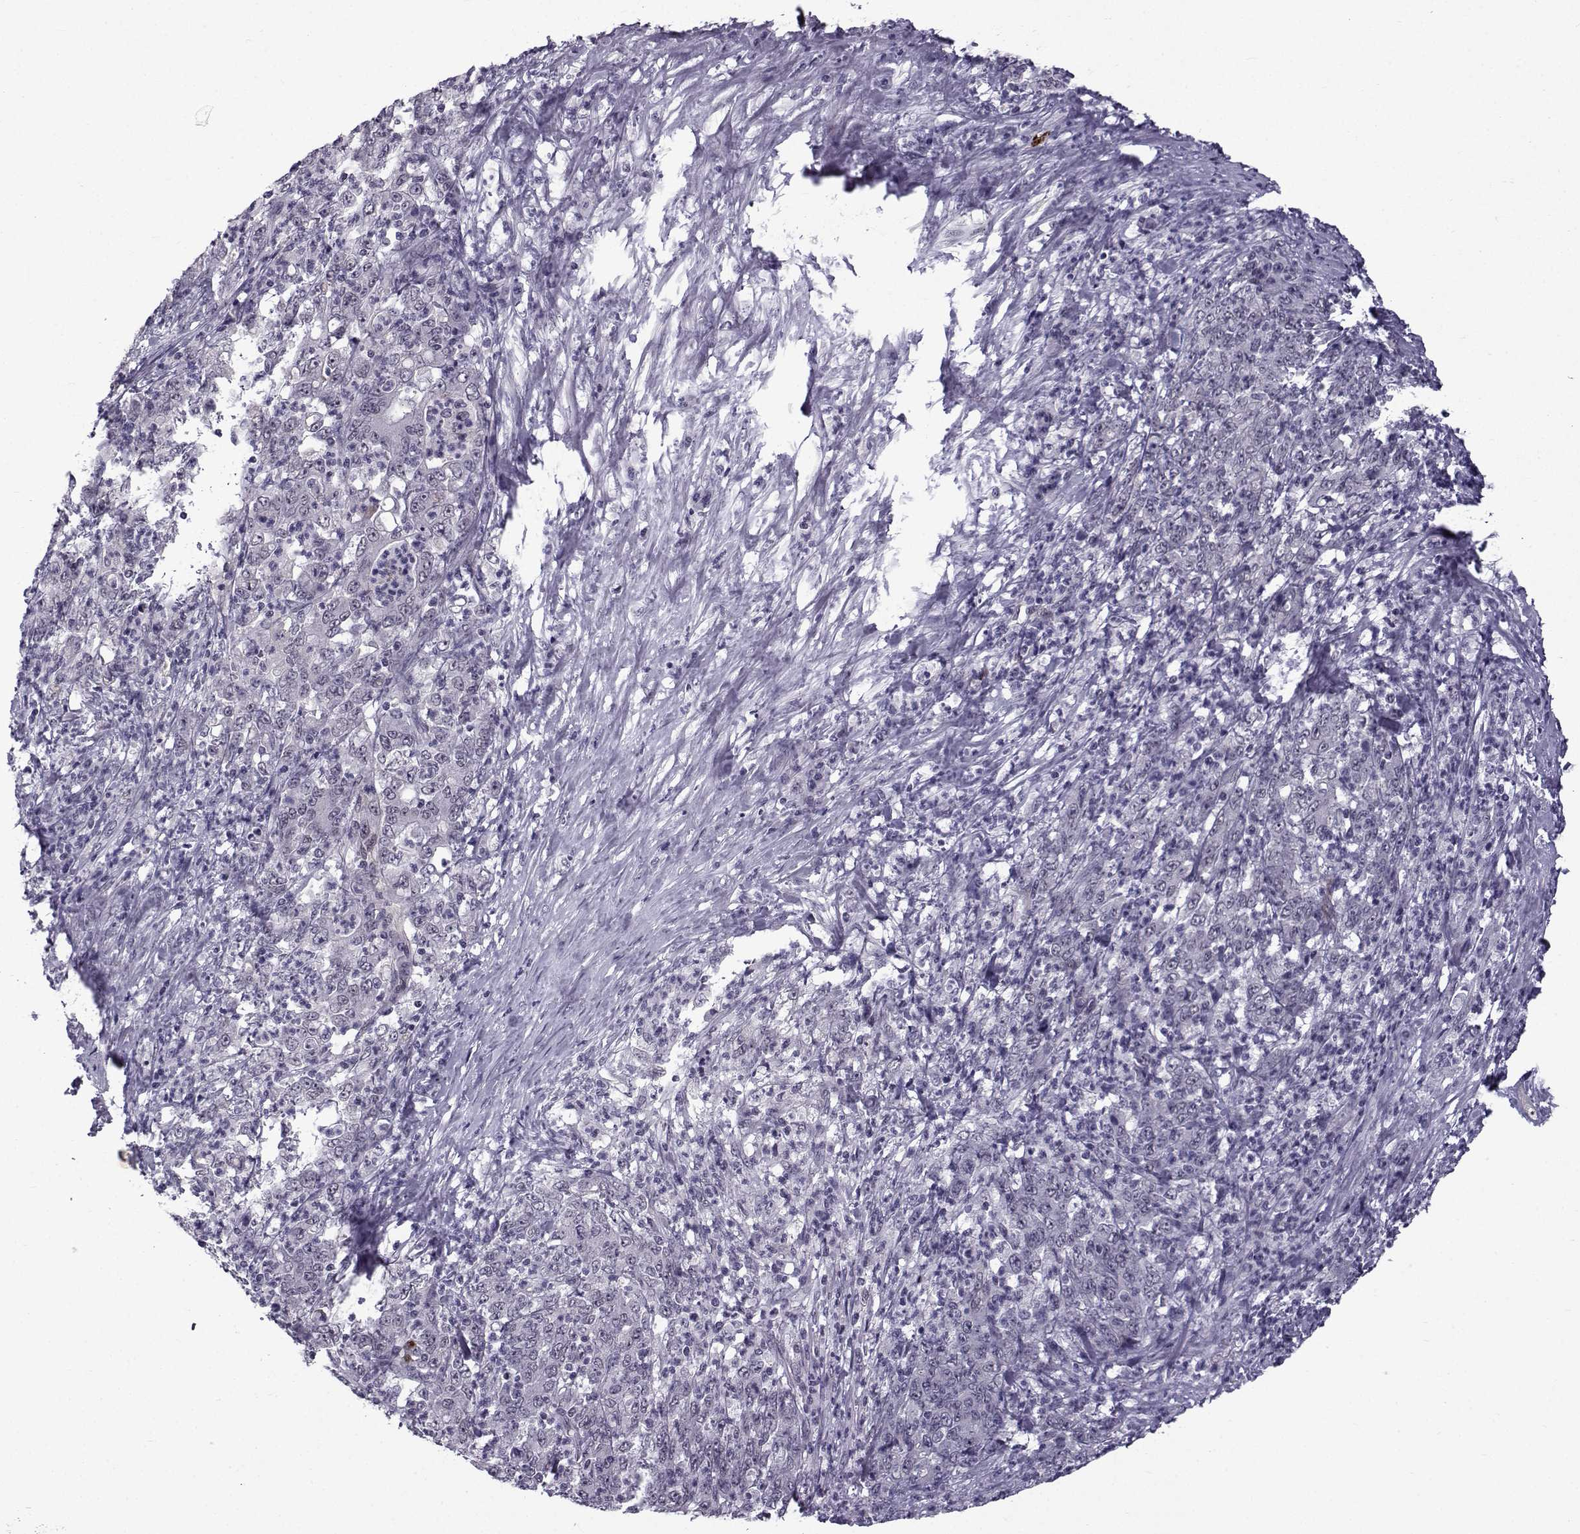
{"staining": {"intensity": "negative", "quantity": "none", "location": "none"}, "tissue": "stomach cancer", "cell_type": "Tumor cells", "image_type": "cancer", "snomed": [{"axis": "morphology", "description": "Adenocarcinoma, NOS"}, {"axis": "topography", "description": "Stomach, lower"}], "caption": "IHC histopathology image of neoplastic tissue: human adenocarcinoma (stomach) stained with DAB reveals no significant protein positivity in tumor cells.", "gene": "RBM24", "patient": {"sex": "female", "age": 71}}